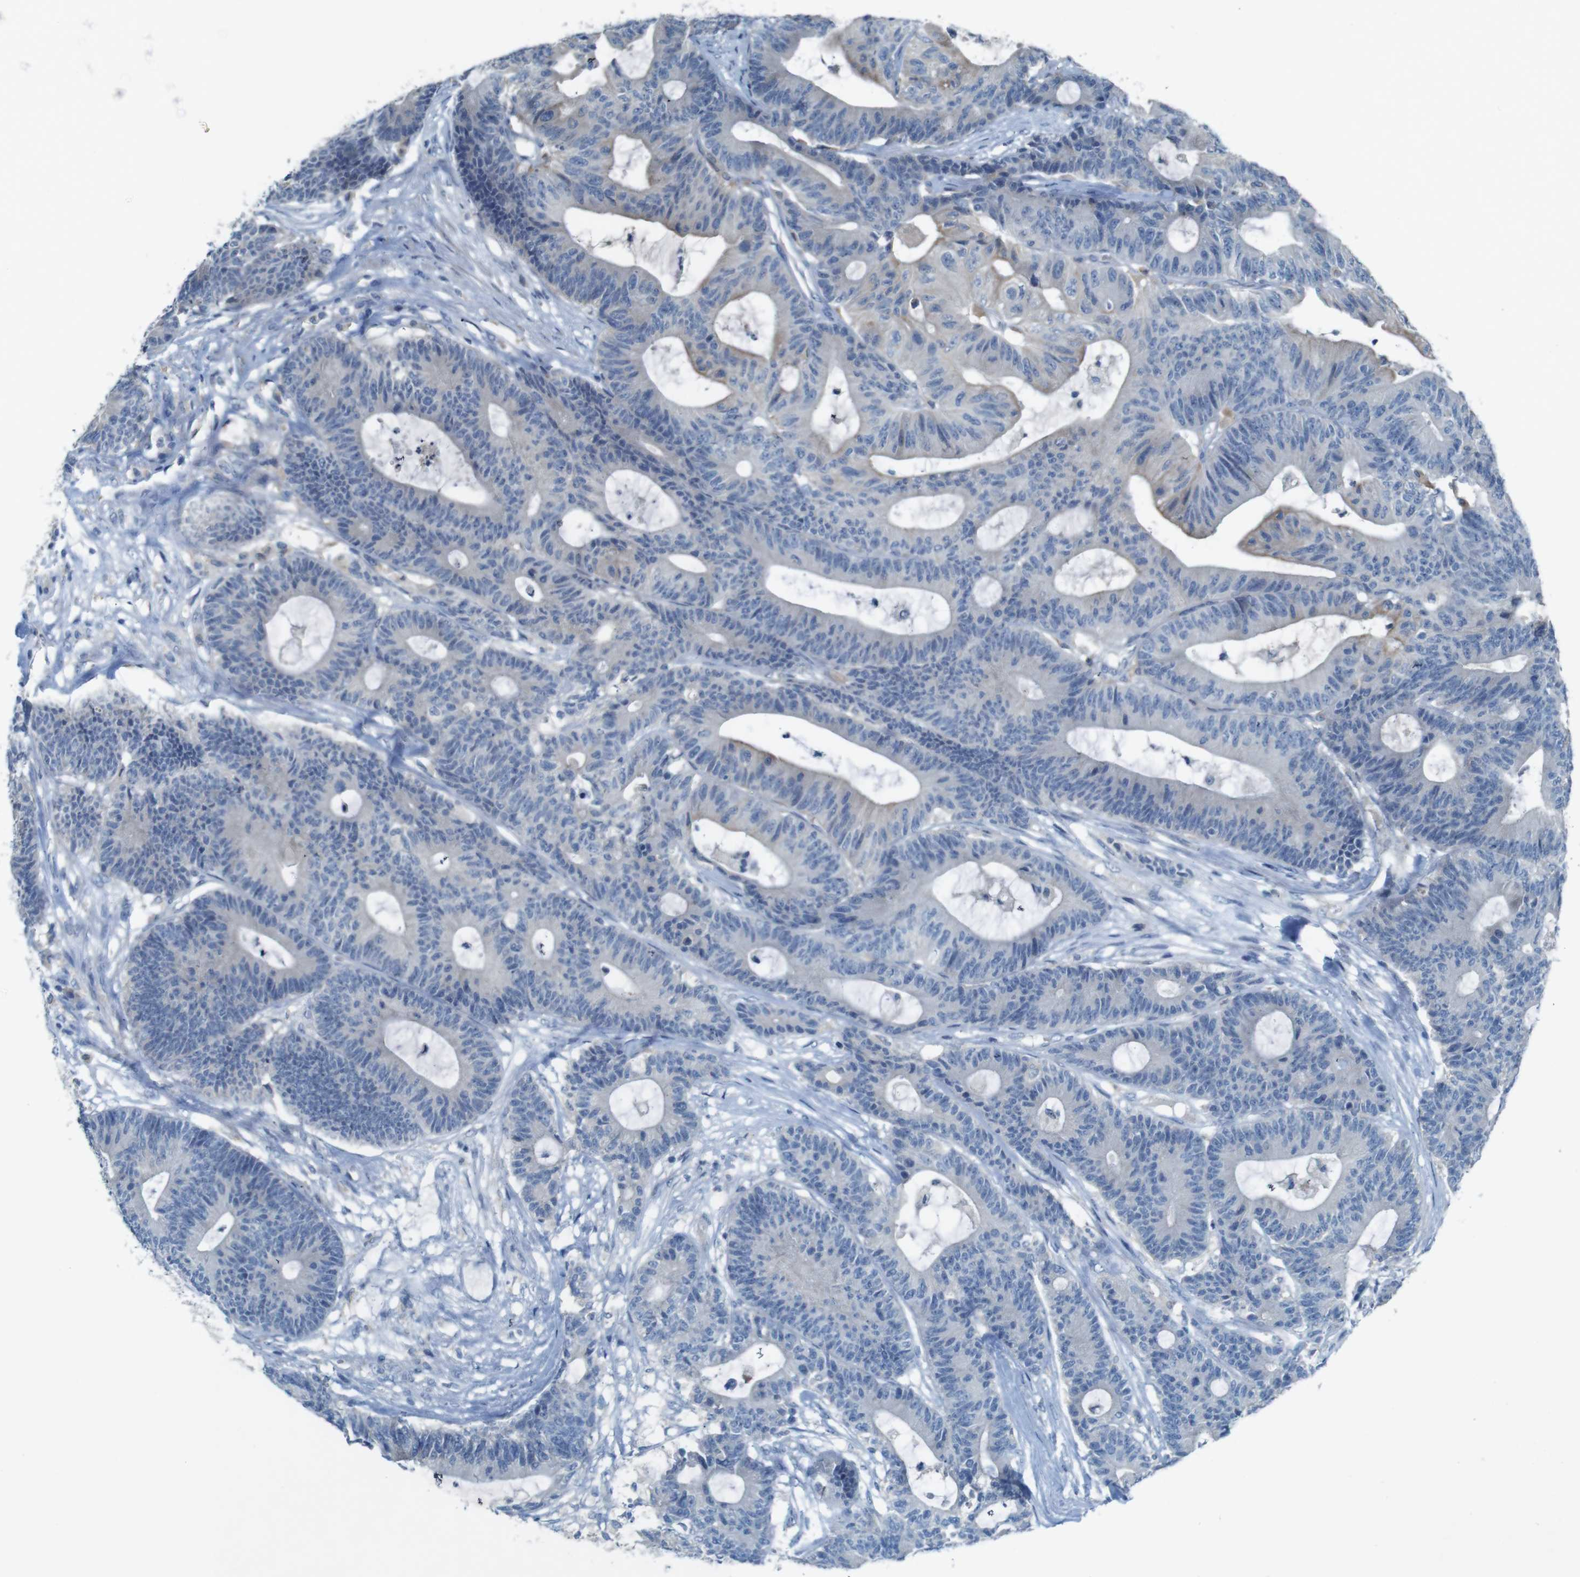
{"staining": {"intensity": "negative", "quantity": "none", "location": "none"}, "tissue": "colorectal cancer", "cell_type": "Tumor cells", "image_type": "cancer", "snomed": [{"axis": "morphology", "description": "Adenocarcinoma, NOS"}, {"axis": "topography", "description": "Colon"}], "caption": "Tumor cells are negative for brown protein staining in colorectal adenocarcinoma.", "gene": "MOGAT3", "patient": {"sex": "female", "age": 84}}